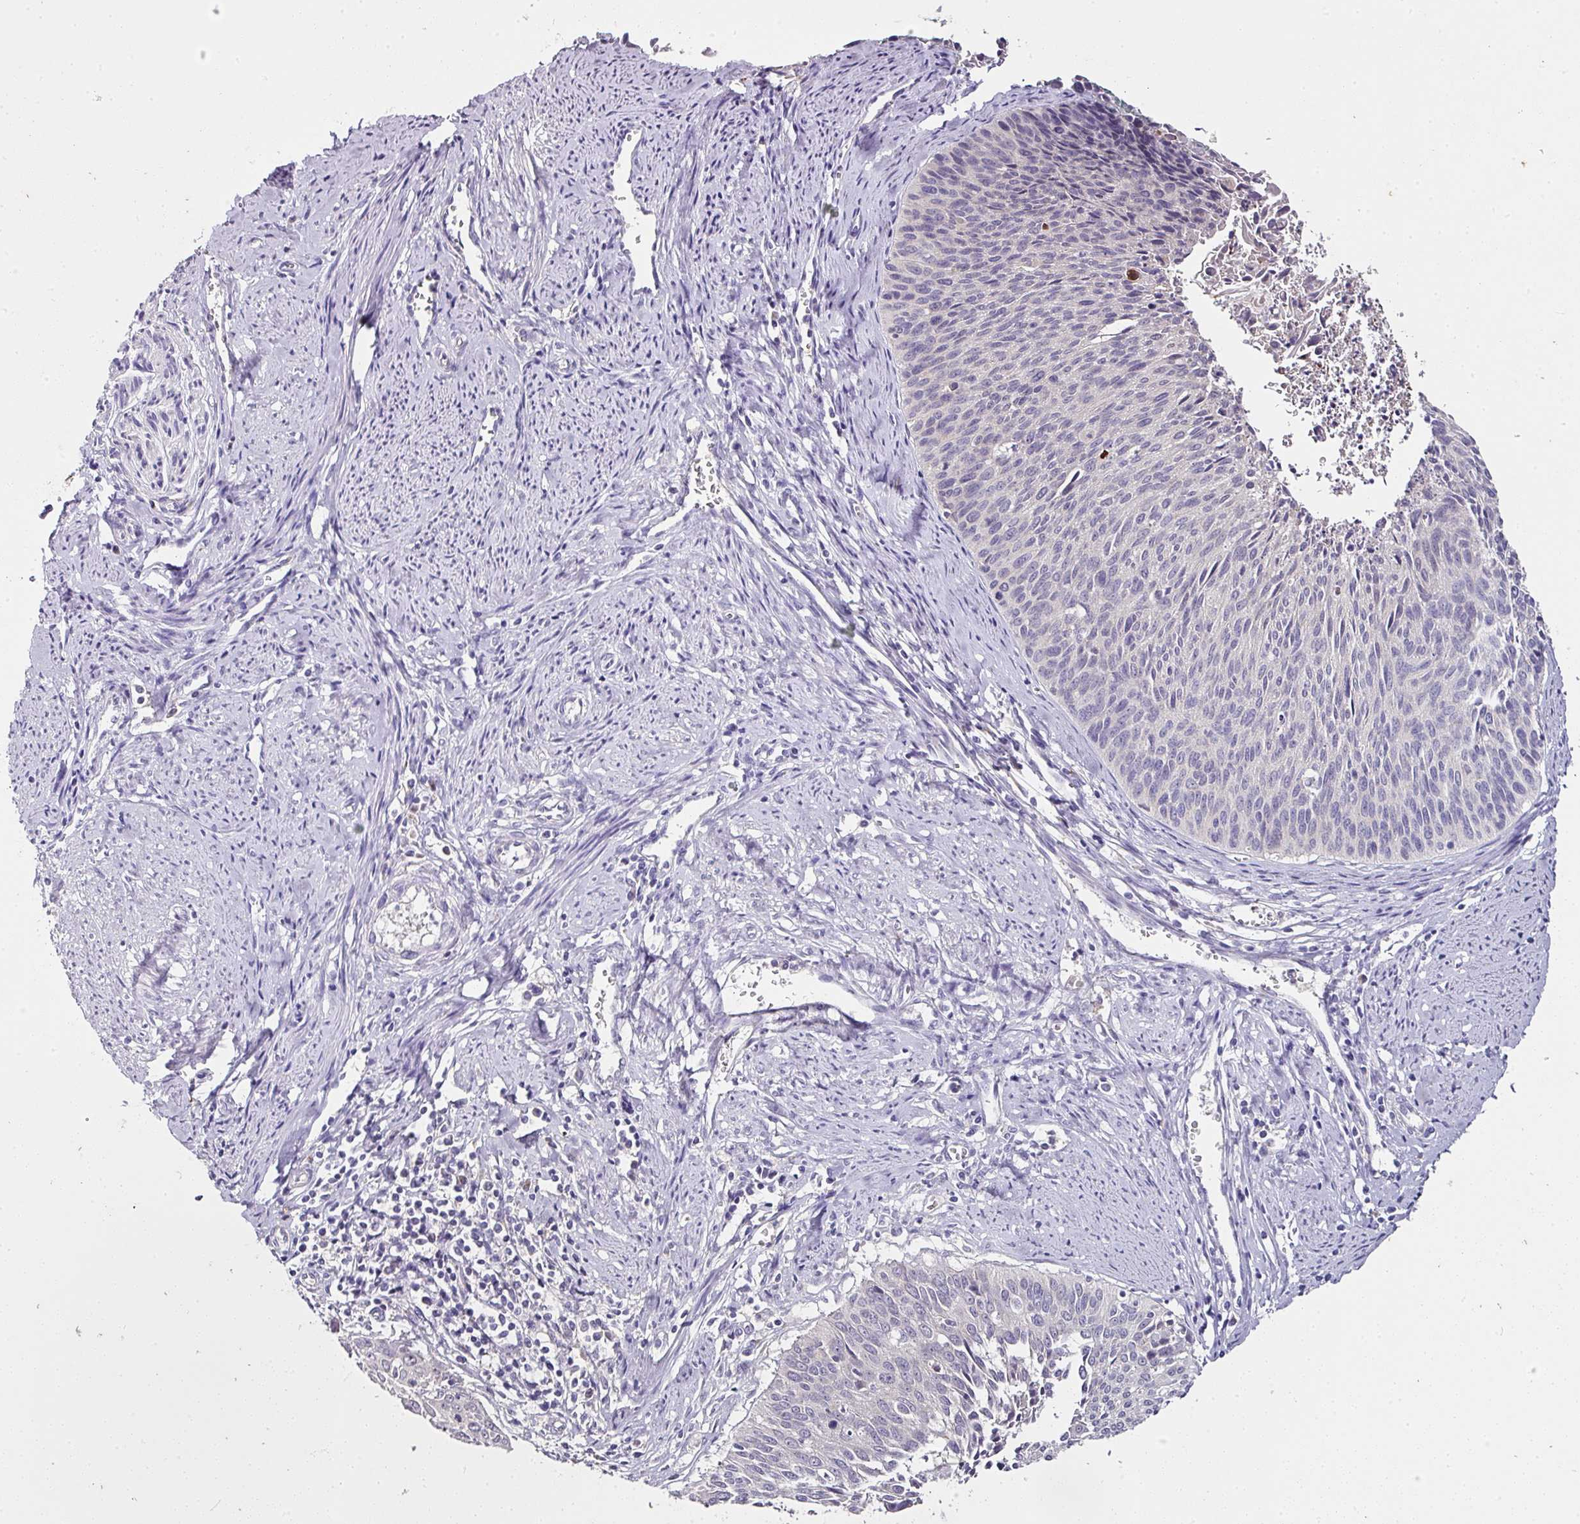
{"staining": {"intensity": "negative", "quantity": "none", "location": "none"}, "tissue": "cervical cancer", "cell_type": "Tumor cells", "image_type": "cancer", "snomed": [{"axis": "morphology", "description": "Squamous cell carcinoma, NOS"}, {"axis": "topography", "description": "Cervix"}], "caption": "High magnification brightfield microscopy of cervical cancer stained with DAB (3,3'-diaminobenzidine) (brown) and counterstained with hematoxylin (blue): tumor cells show no significant expression.", "gene": "SKIC2", "patient": {"sex": "female", "age": 55}}